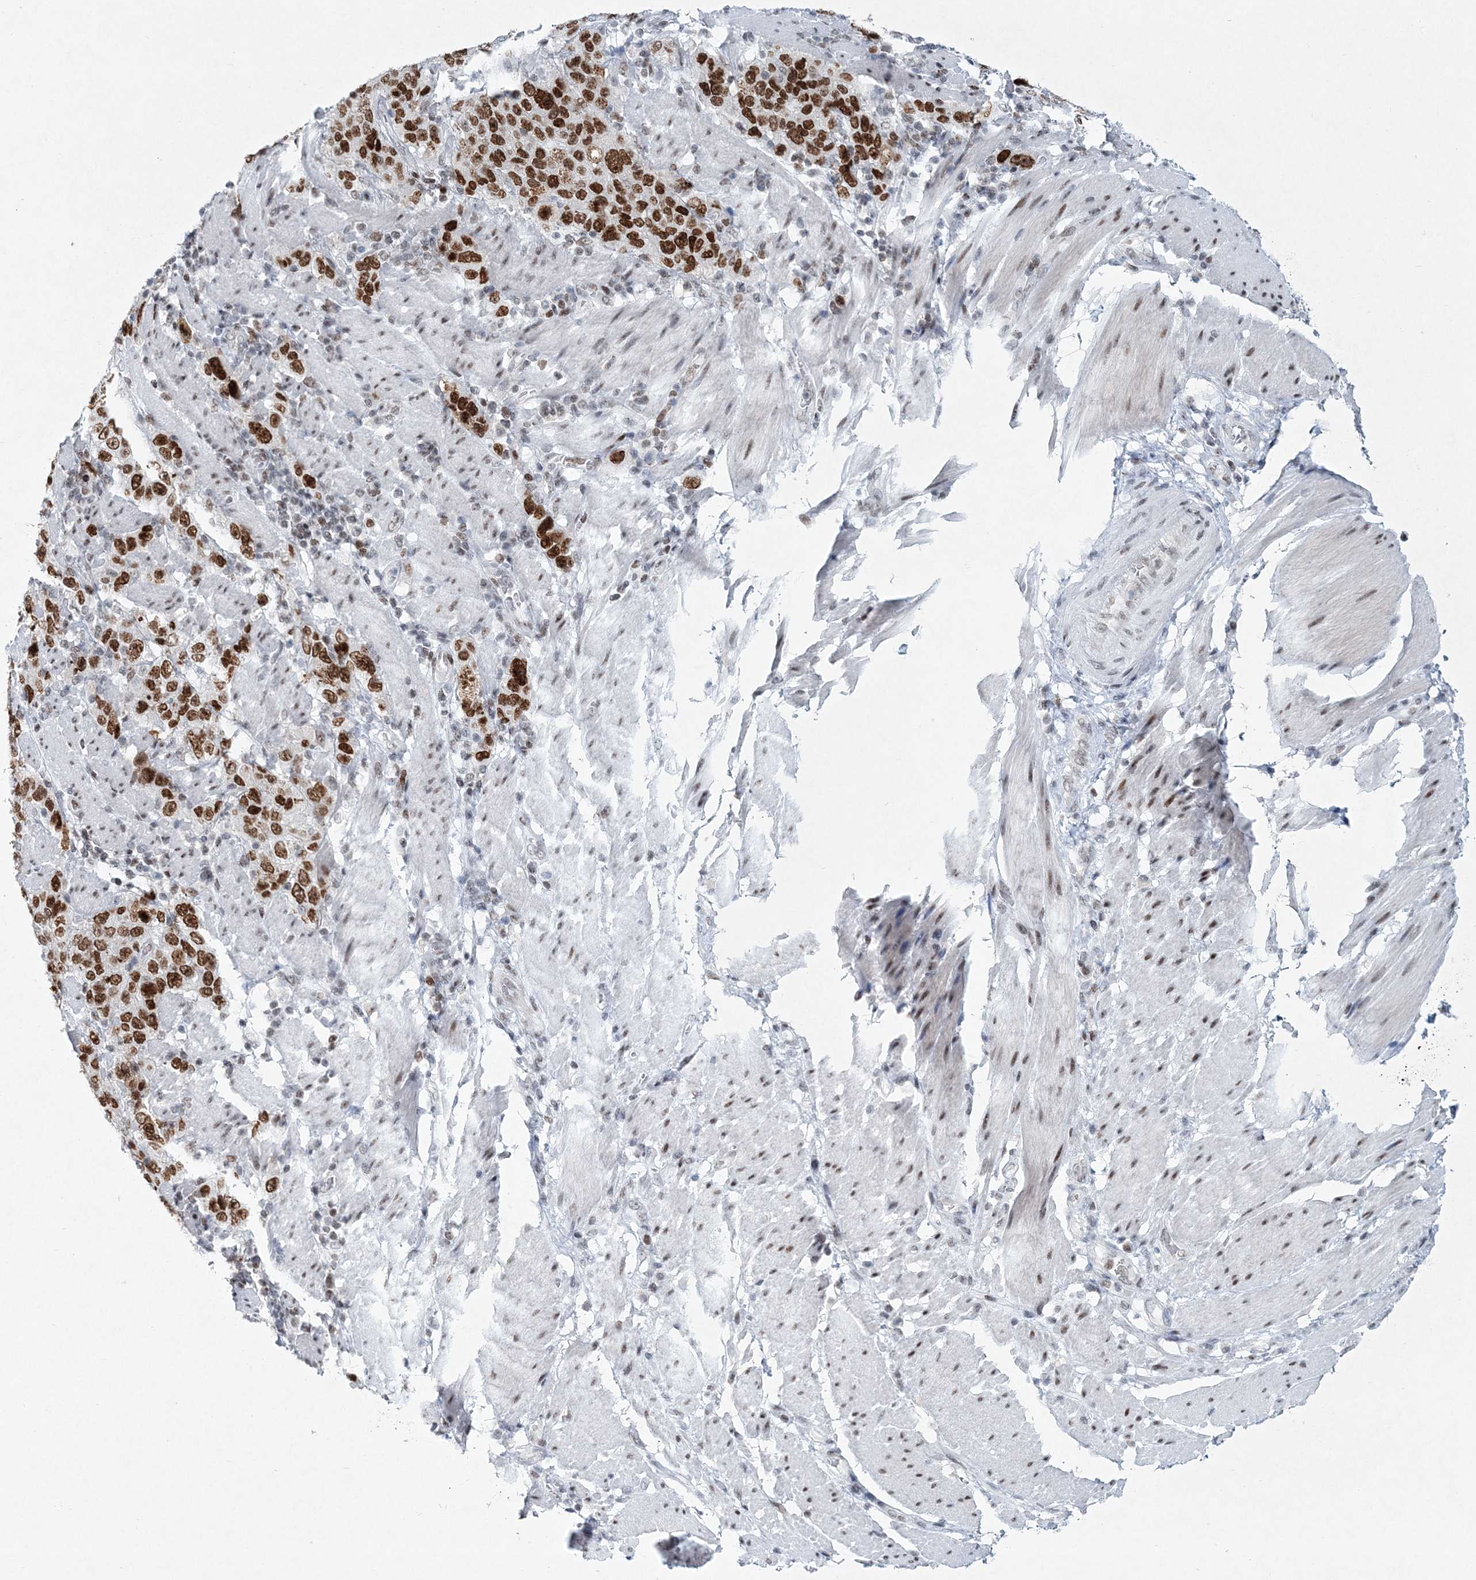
{"staining": {"intensity": "strong", "quantity": ">75%", "location": "nuclear"}, "tissue": "stomach cancer", "cell_type": "Tumor cells", "image_type": "cancer", "snomed": [{"axis": "morphology", "description": "Adenocarcinoma, NOS"}, {"axis": "topography", "description": "Stomach"}], "caption": "DAB (3,3'-diaminobenzidine) immunohistochemical staining of human stomach adenocarcinoma shows strong nuclear protein positivity in about >75% of tumor cells. (Brightfield microscopy of DAB IHC at high magnification).", "gene": "LRRFIP2", "patient": {"sex": "male", "age": 48}}